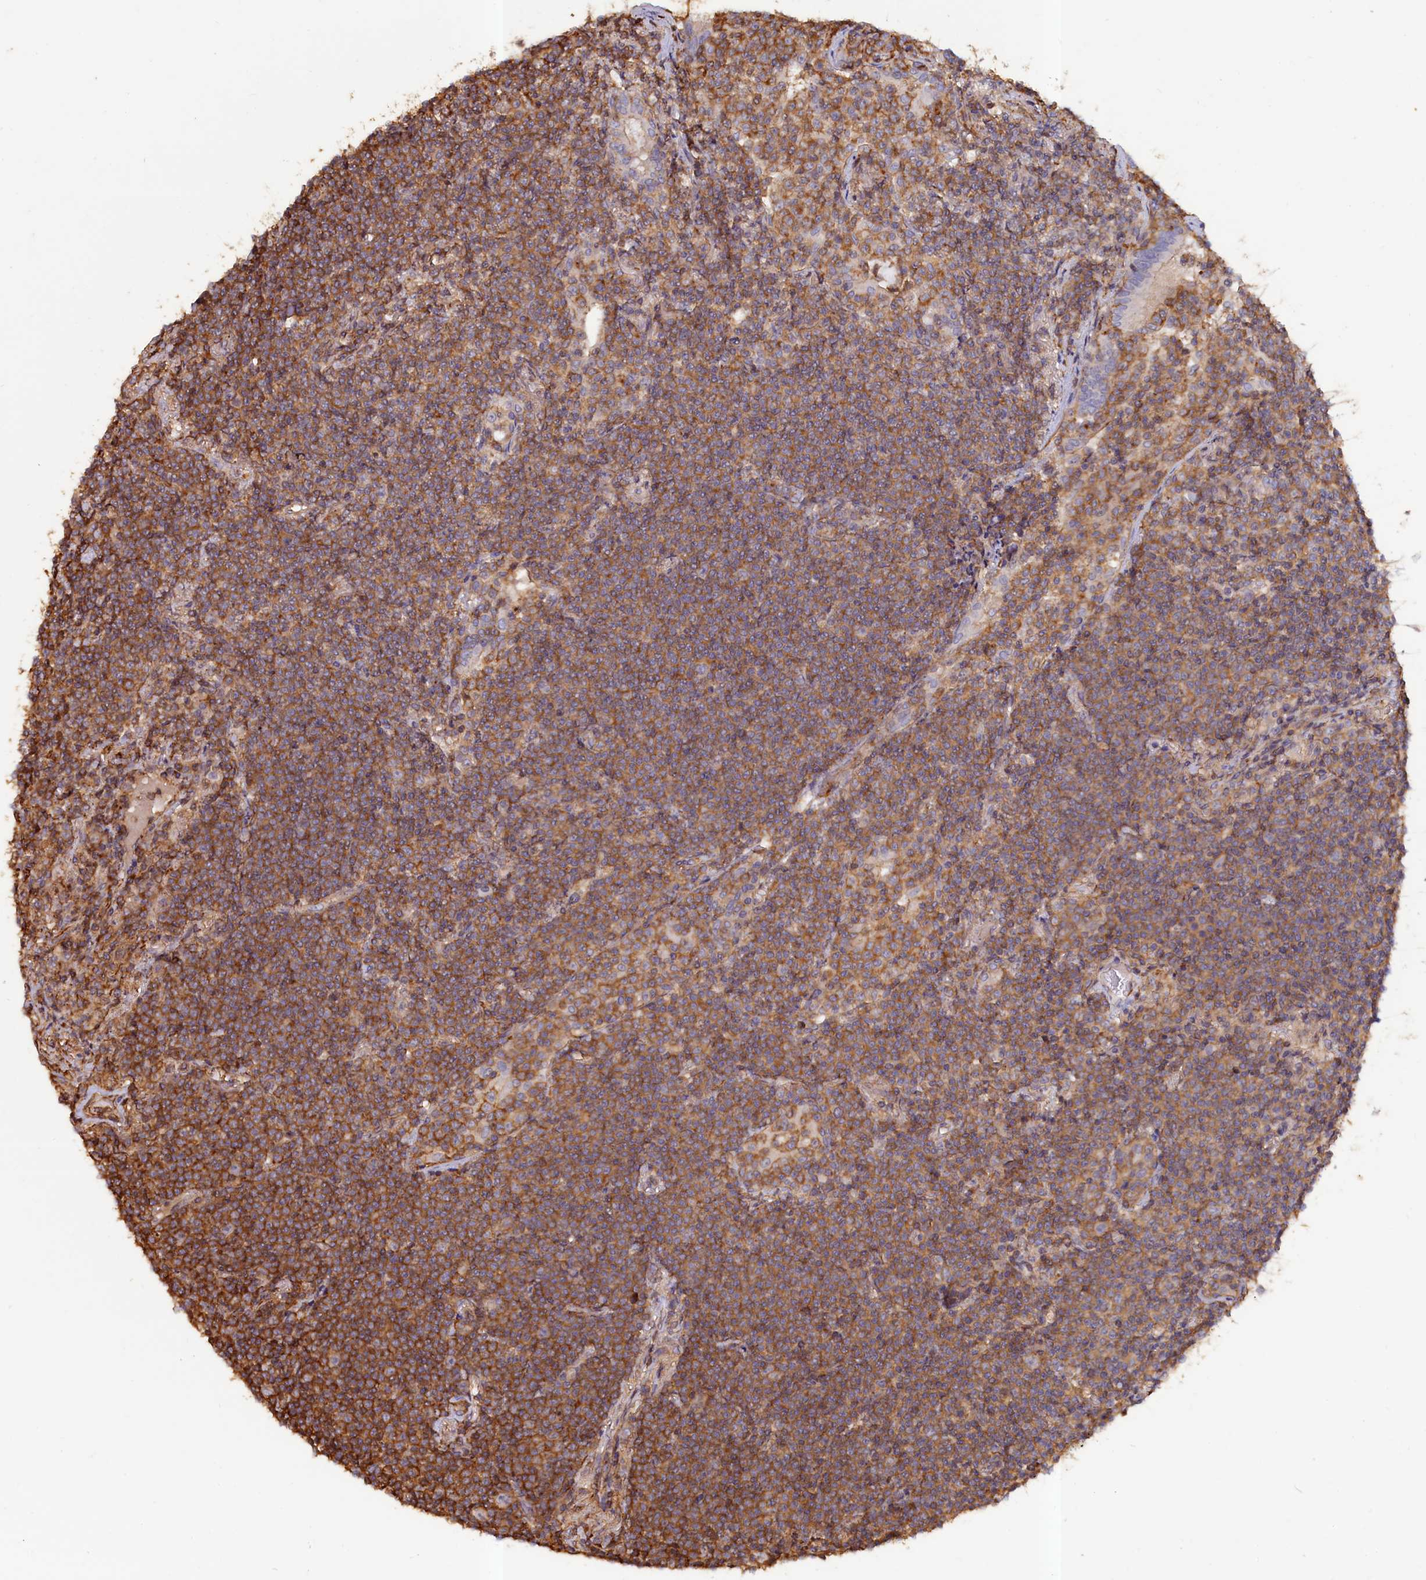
{"staining": {"intensity": "moderate", "quantity": ">75%", "location": "cytoplasmic/membranous"}, "tissue": "lymphoma", "cell_type": "Tumor cells", "image_type": "cancer", "snomed": [{"axis": "morphology", "description": "Malignant lymphoma, non-Hodgkin's type, Low grade"}, {"axis": "topography", "description": "Lung"}], "caption": "The photomicrograph reveals immunohistochemical staining of lymphoma. There is moderate cytoplasmic/membranous expression is identified in about >75% of tumor cells. The staining is performed using DAB brown chromogen to label protein expression. The nuclei are counter-stained blue using hematoxylin.", "gene": "ANKRD27", "patient": {"sex": "female", "age": 71}}